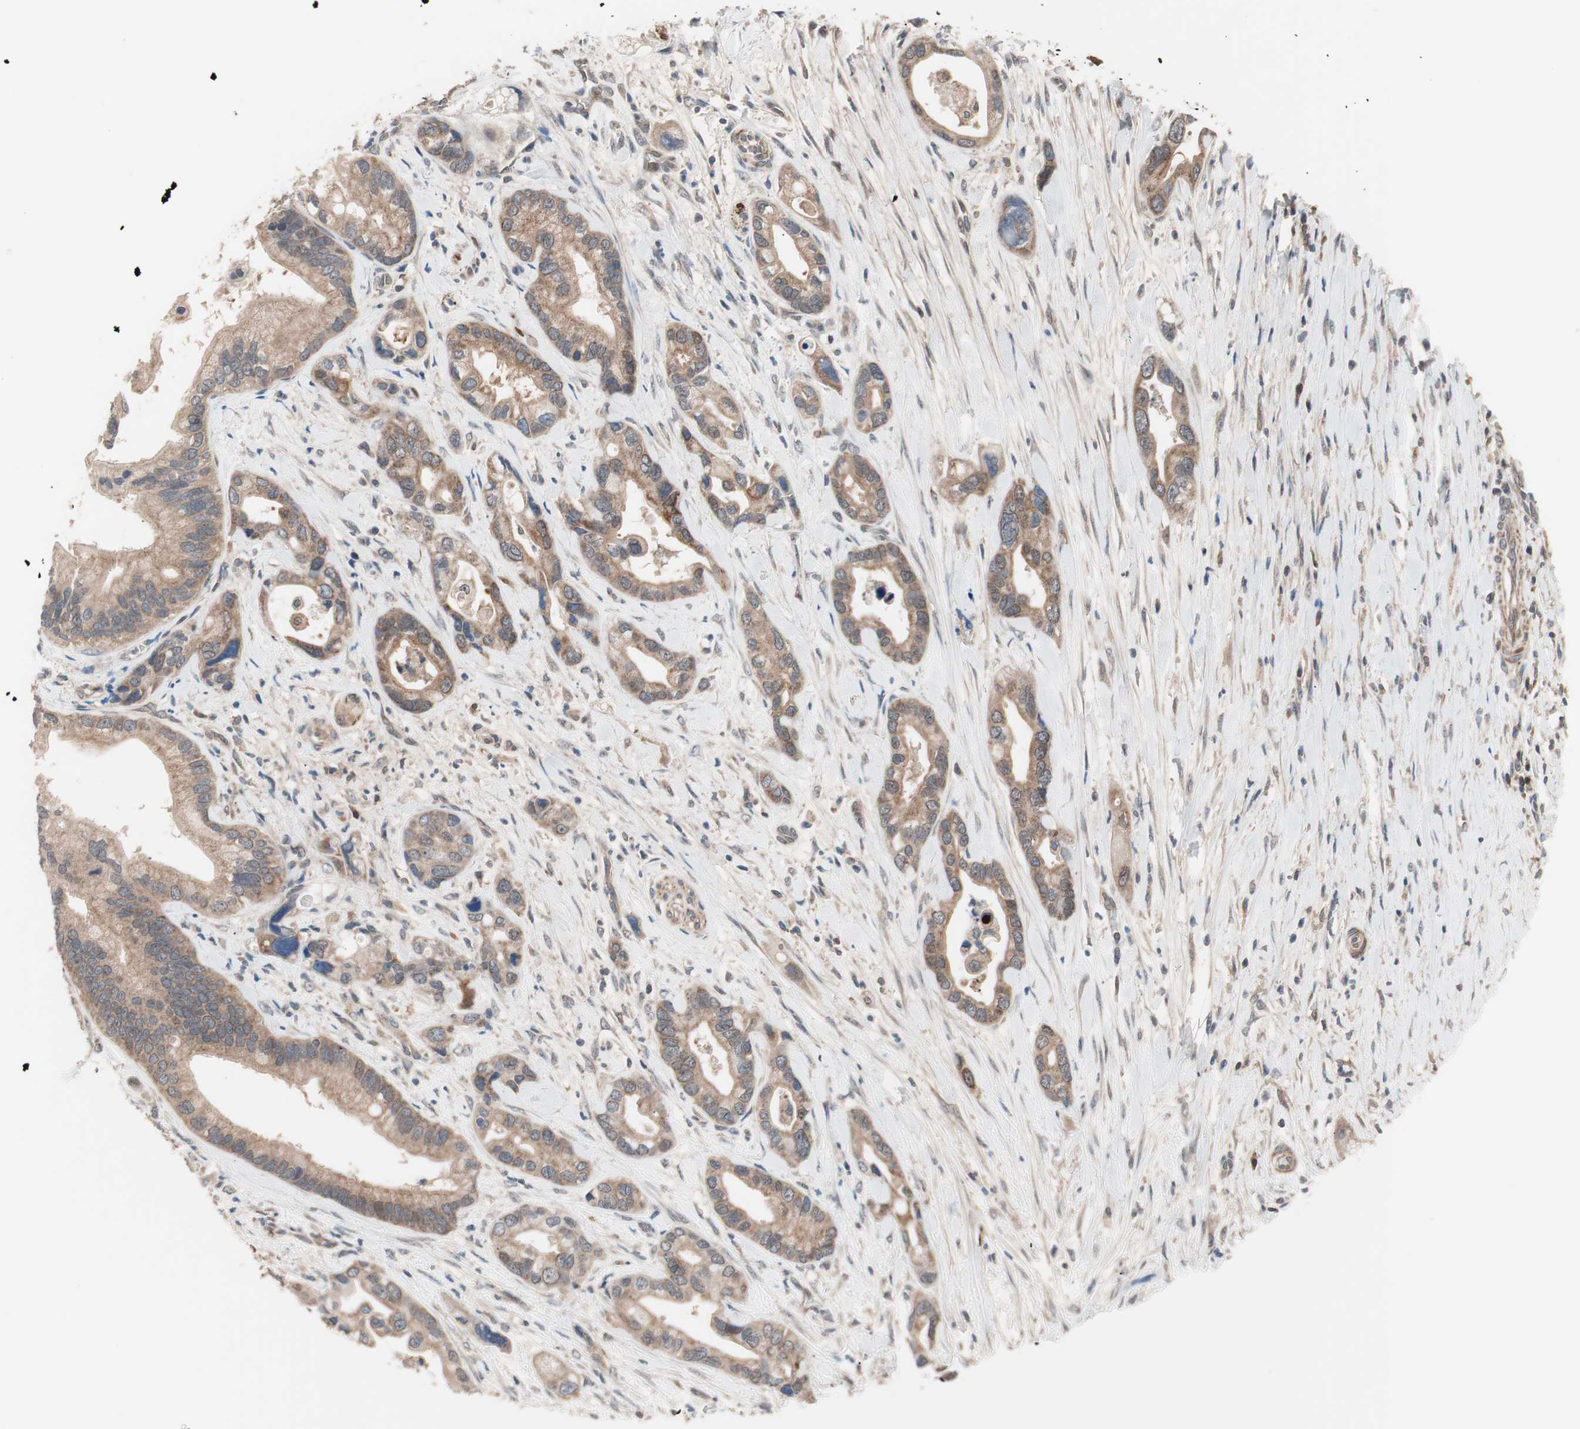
{"staining": {"intensity": "moderate", "quantity": ">75%", "location": "cytoplasmic/membranous"}, "tissue": "pancreatic cancer", "cell_type": "Tumor cells", "image_type": "cancer", "snomed": [{"axis": "morphology", "description": "Adenocarcinoma, NOS"}, {"axis": "topography", "description": "Pancreas"}], "caption": "An image showing moderate cytoplasmic/membranous staining in approximately >75% of tumor cells in adenocarcinoma (pancreatic), as visualized by brown immunohistochemical staining.", "gene": "HMBS", "patient": {"sex": "female", "age": 77}}